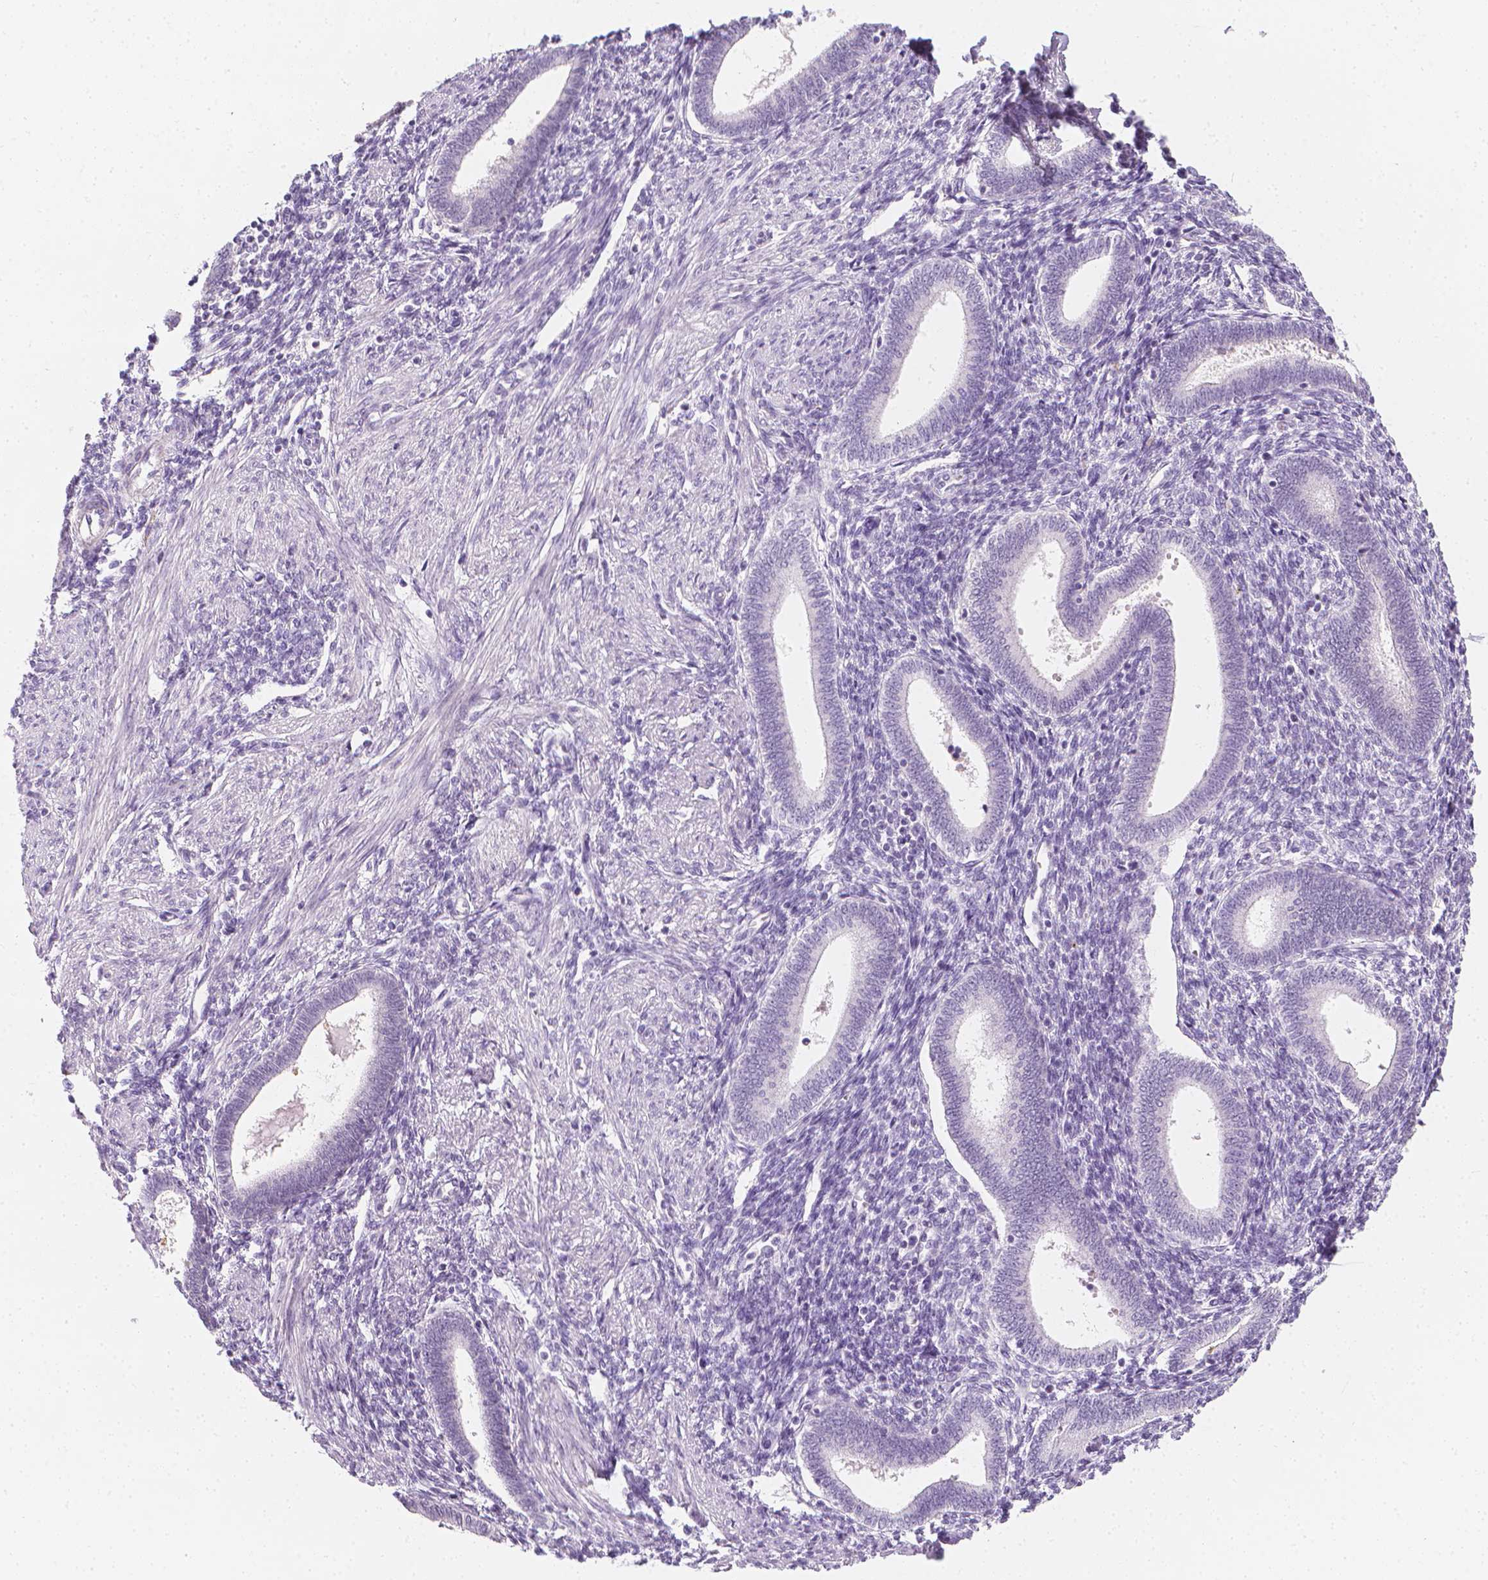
{"staining": {"intensity": "negative", "quantity": "none", "location": "none"}, "tissue": "endometrium", "cell_type": "Cells in endometrial stroma", "image_type": "normal", "snomed": [{"axis": "morphology", "description": "Normal tissue, NOS"}, {"axis": "topography", "description": "Endometrium"}], "caption": "There is no significant positivity in cells in endometrial stroma of endometrium. (Stains: DAB (3,3'-diaminobenzidine) IHC with hematoxylin counter stain, Microscopy: brightfield microscopy at high magnification).", "gene": "DCAF8L1", "patient": {"sex": "female", "age": 42}}